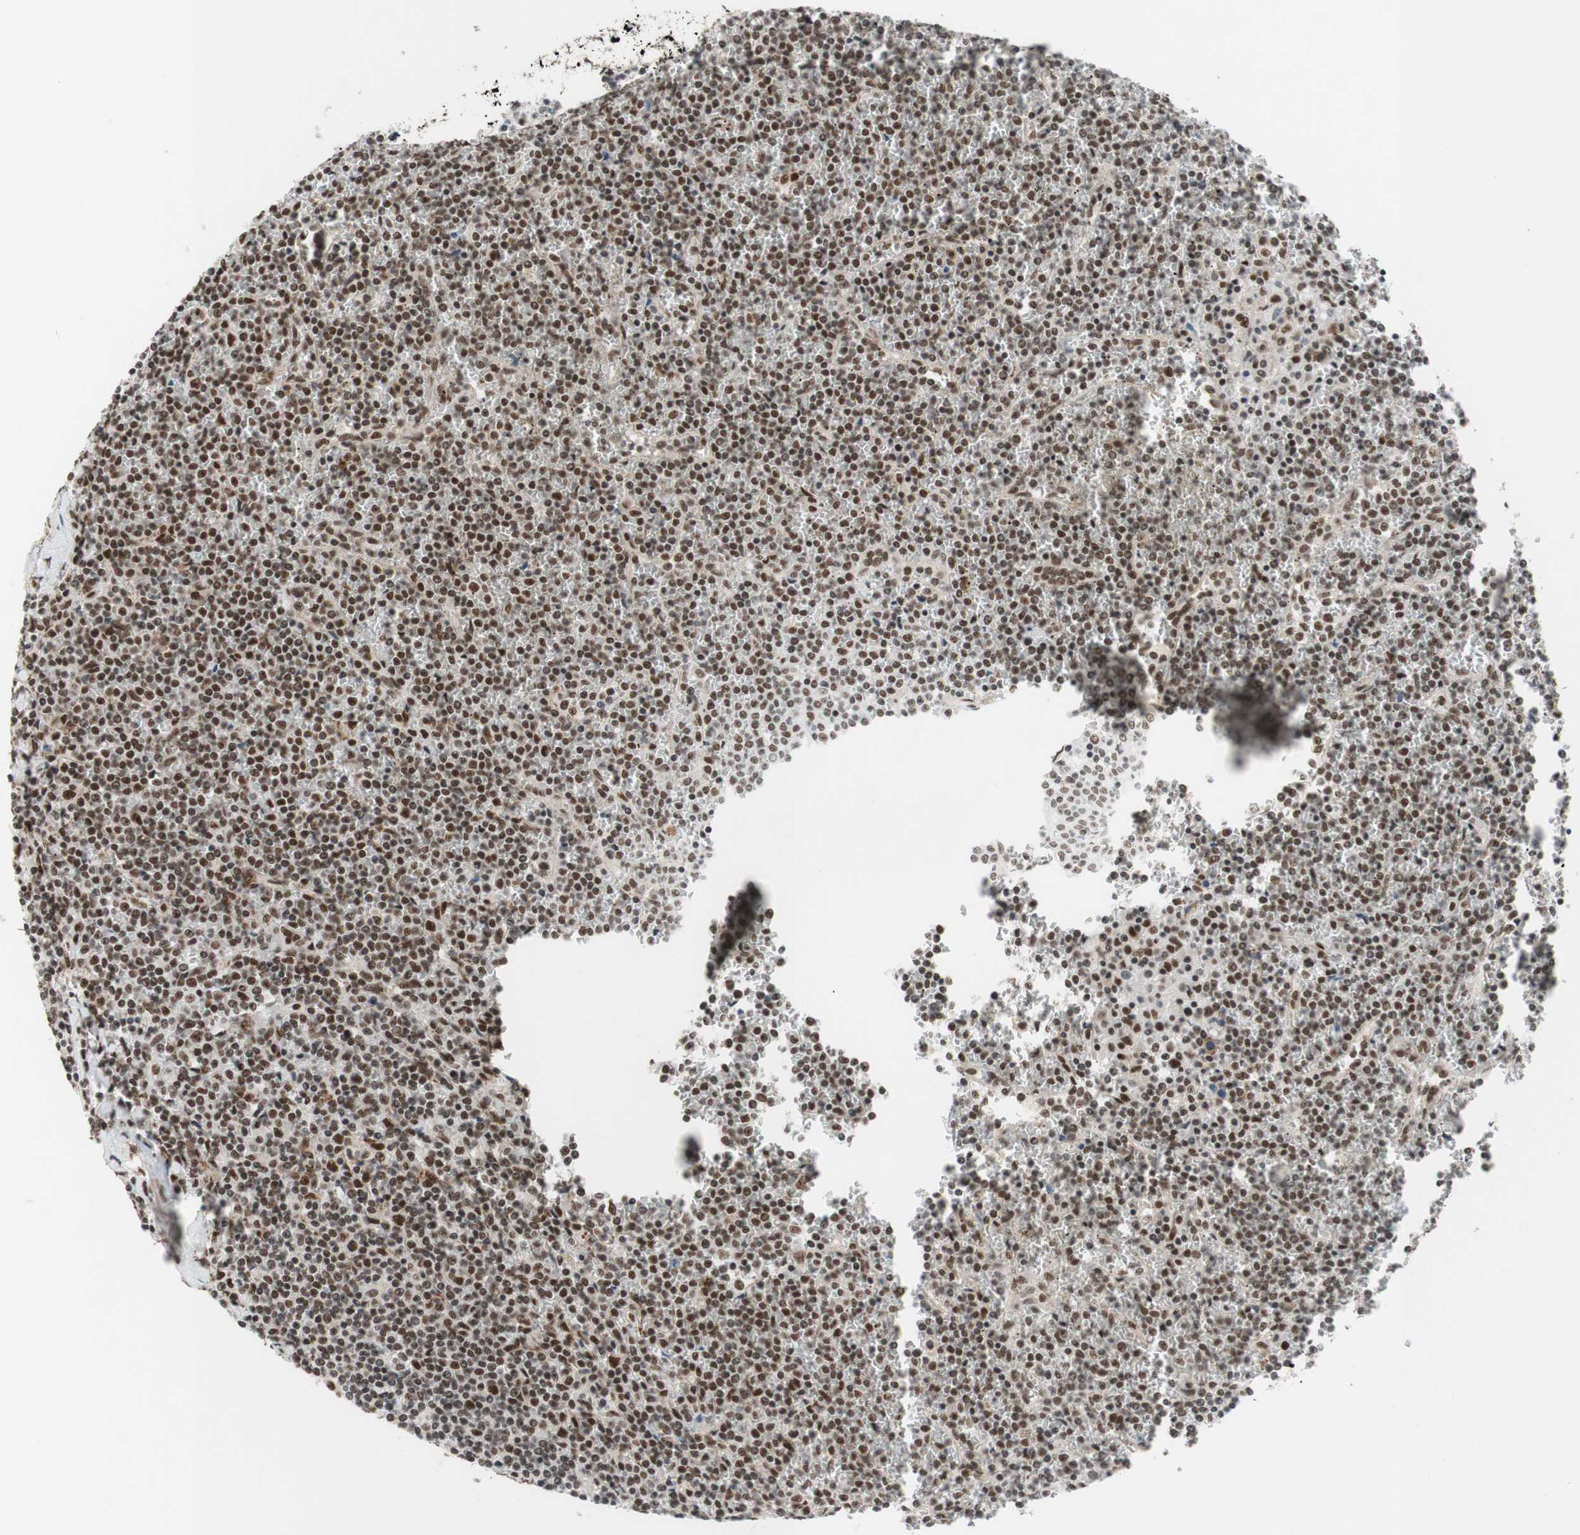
{"staining": {"intensity": "strong", "quantity": "25%-75%", "location": "nuclear"}, "tissue": "lymphoma", "cell_type": "Tumor cells", "image_type": "cancer", "snomed": [{"axis": "morphology", "description": "Malignant lymphoma, non-Hodgkin's type, Low grade"}, {"axis": "topography", "description": "Spleen"}], "caption": "An image of low-grade malignant lymphoma, non-Hodgkin's type stained for a protein exhibits strong nuclear brown staining in tumor cells. (Brightfield microscopy of DAB IHC at high magnification).", "gene": "PRPF19", "patient": {"sex": "female", "age": 19}}